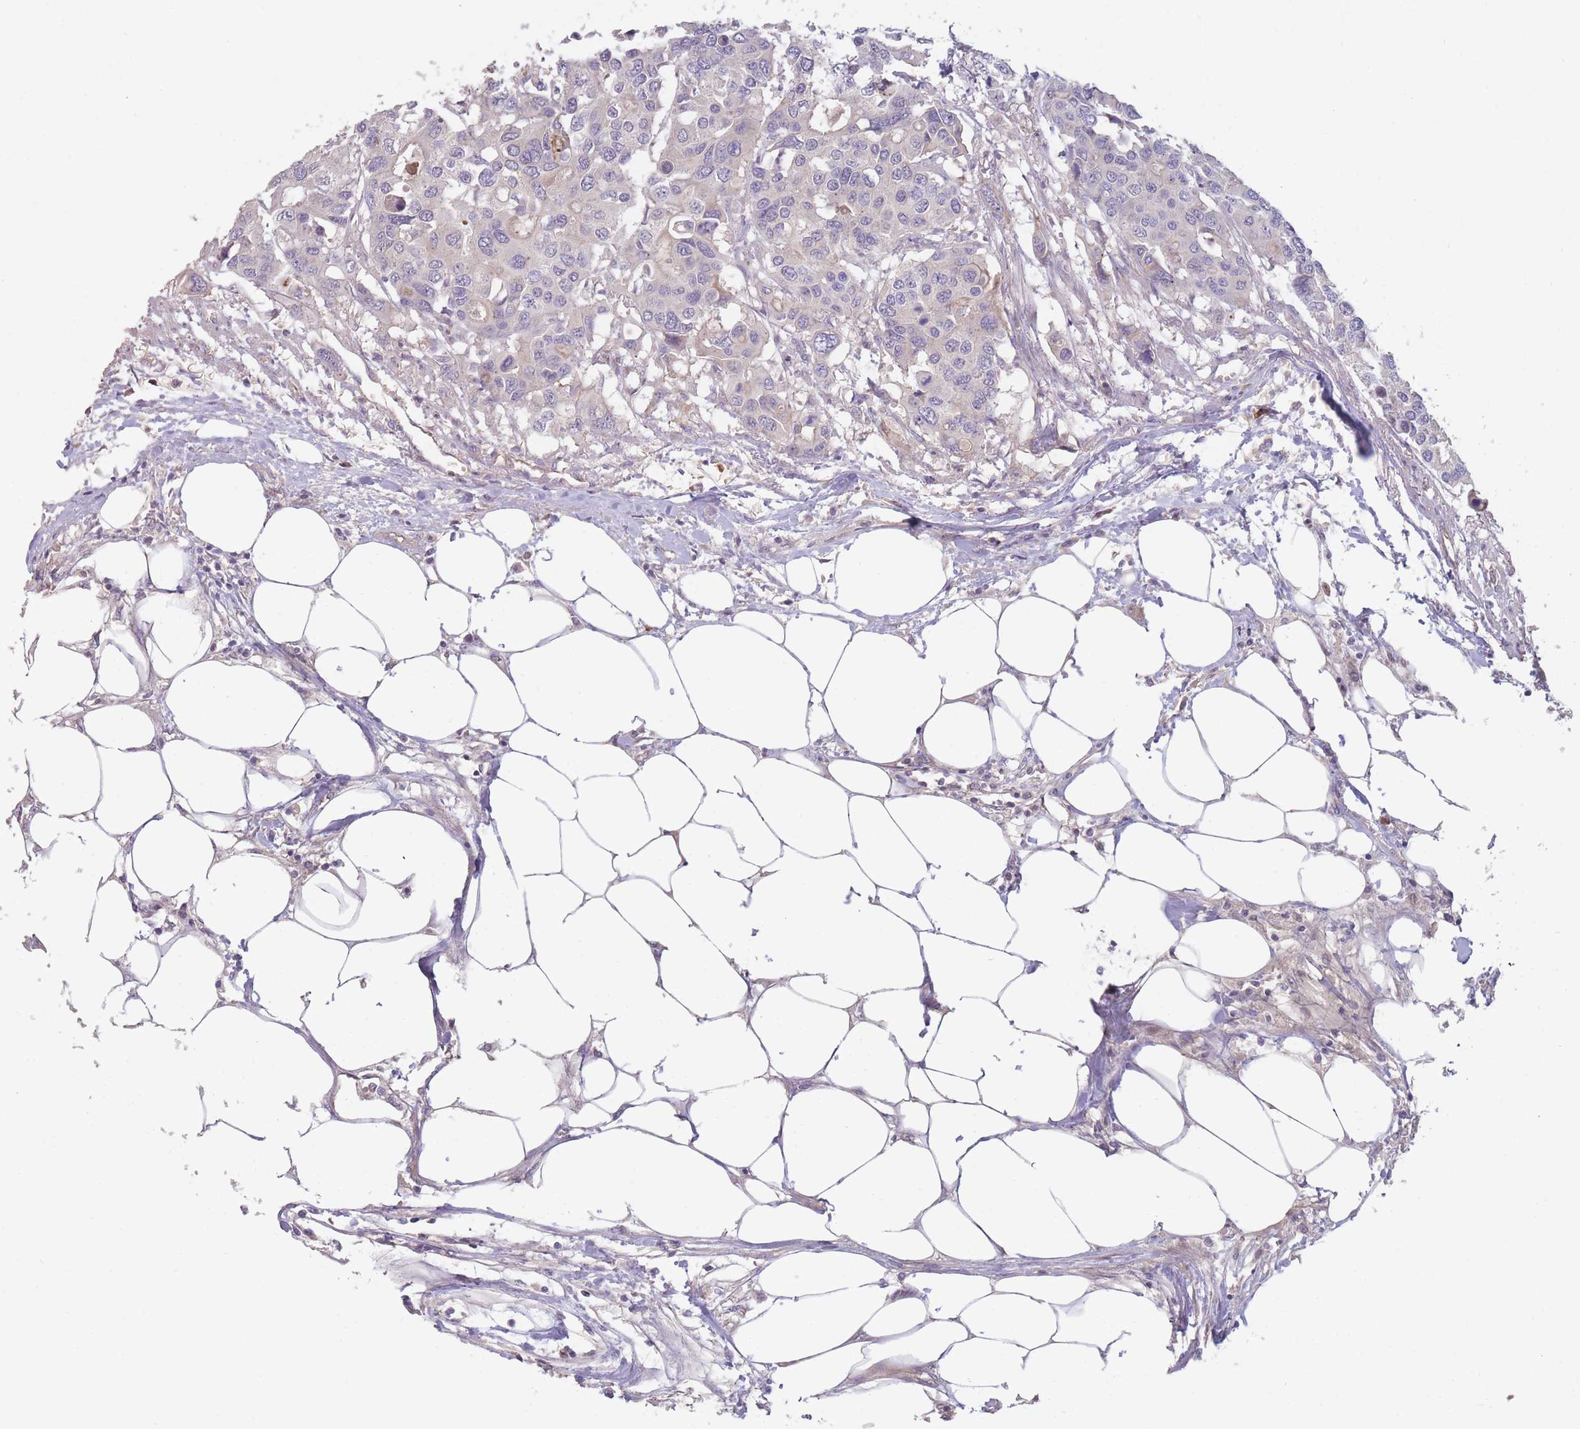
{"staining": {"intensity": "negative", "quantity": "none", "location": "none"}, "tissue": "colorectal cancer", "cell_type": "Tumor cells", "image_type": "cancer", "snomed": [{"axis": "morphology", "description": "Adenocarcinoma, NOS"}, {"axis": "topography", "description": "Colon"}], "caption": "Tumor cells show no significant protein staining in colorectal adenocarcinoma.", "gene": "WDR93", "patient": {"sex": "male", "age": 77}}